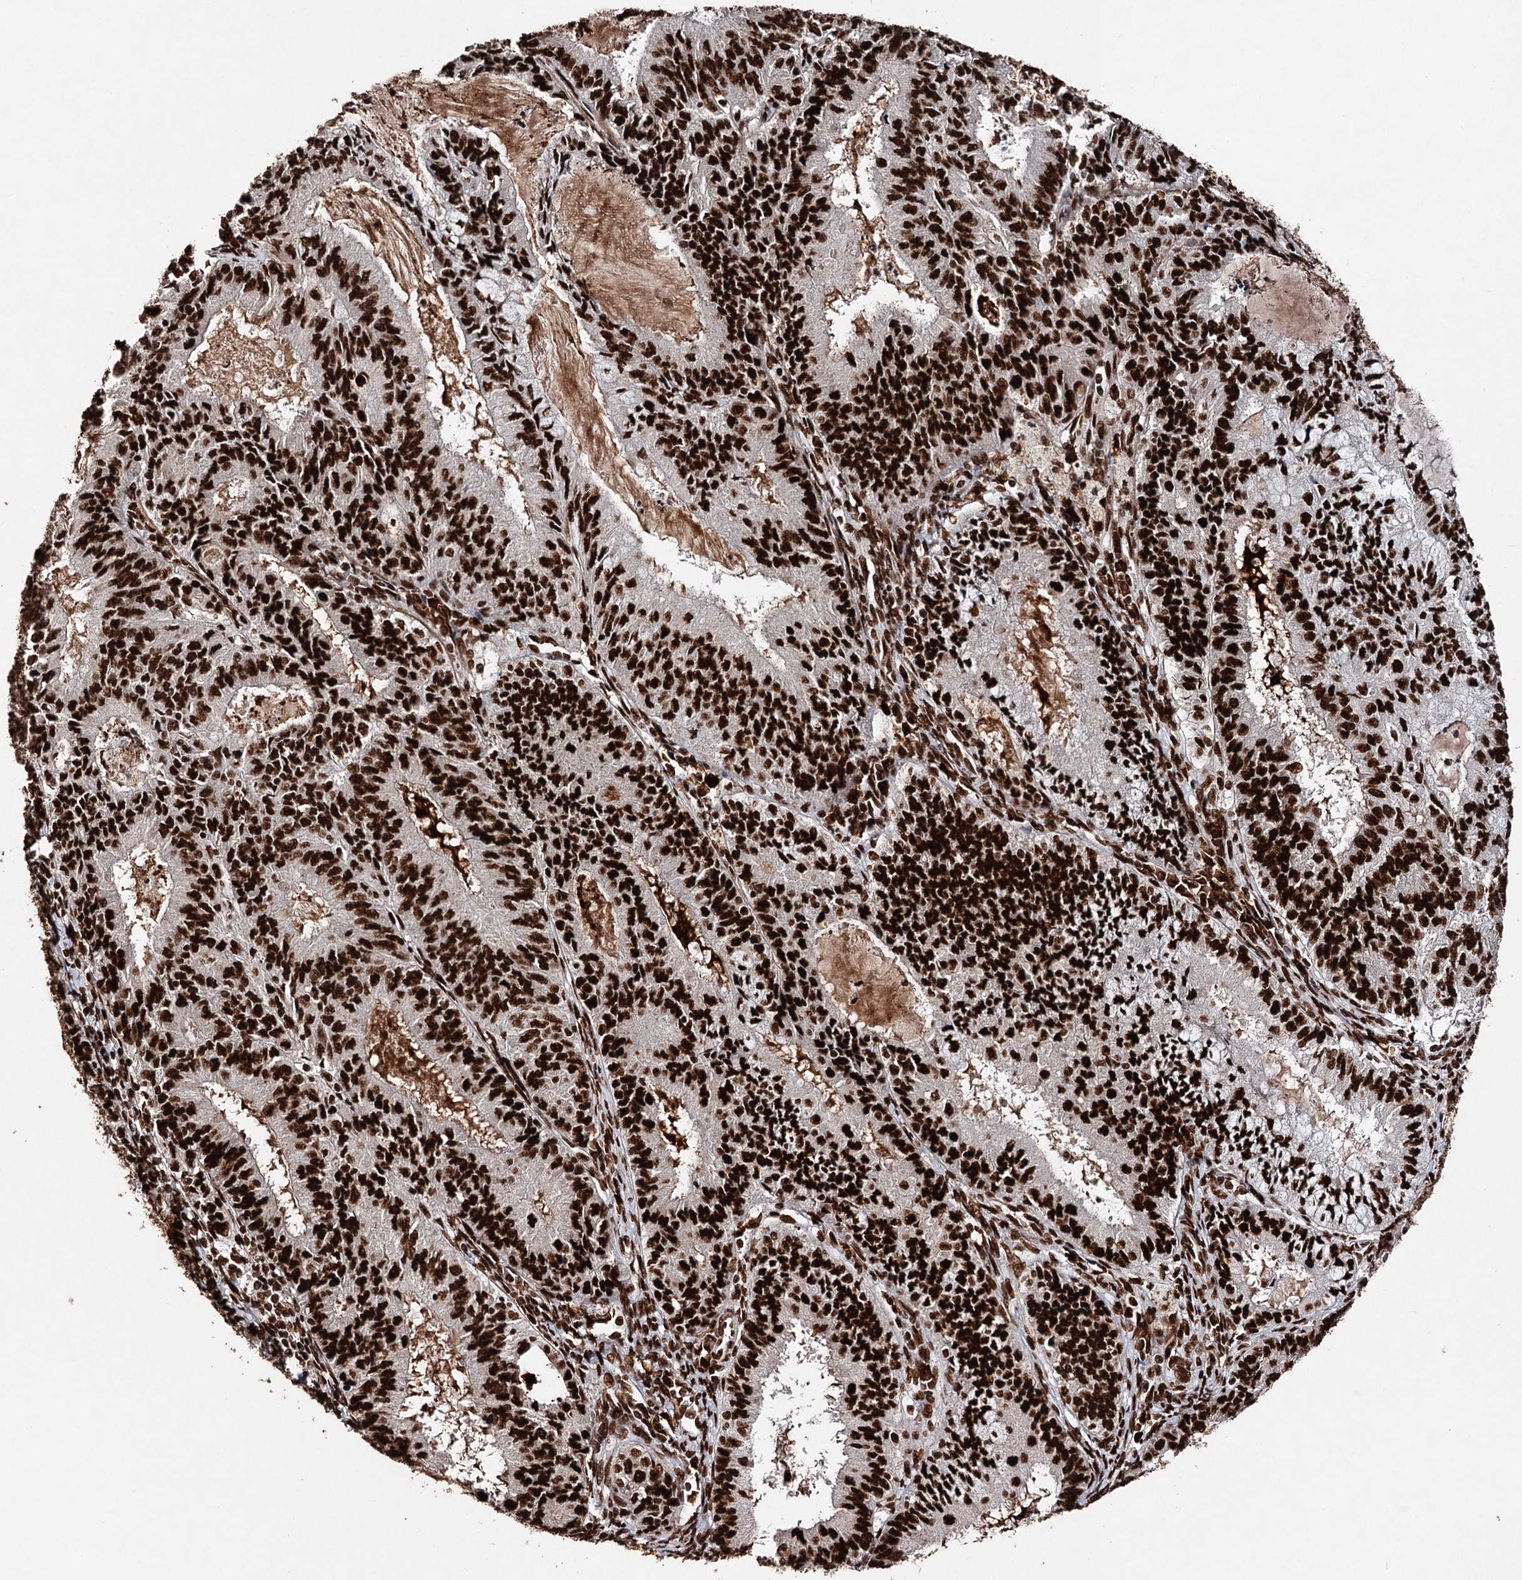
{"staining": {"intensity": "strong", "quantity": ">75%", "location": "nuclear"}, "tissue": "endometrial cancer", "cell_type": "Tumor cells", "image_type": "cancer", "snomed": [{"axis": "morphology", "description": "Adenocarcinoma, NOS"}, {"axis": "topography", "description": "Endometrium"}], "caption": "Protein staining of endometrial cancer (adenocarcinoma) tissue reveals strong nuclear expression in approximately >75% of tumor cells. (Stains: DAB in brown, nuclei in blue, Microscopy: brightfield microscopy at high magnification).", "gene": "MATR3", "patient": {"sex": "female", "age": 57}}